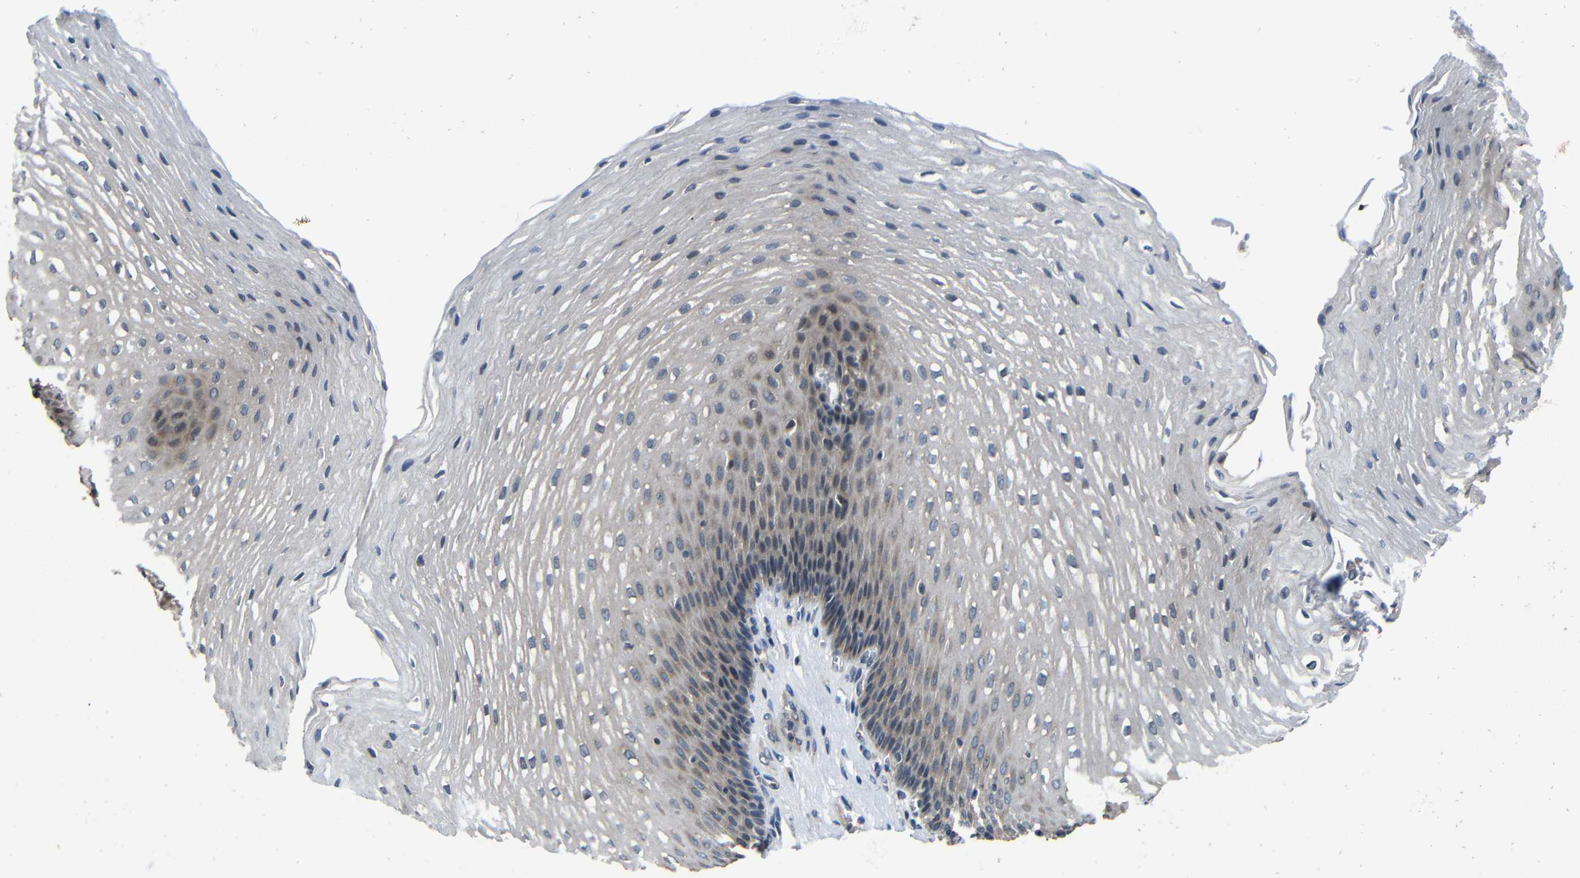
{"staining": {"intensity": "weak", "quantity": "25%-75%", "location": "cytoplasmic/membranous"}, "tissue": "esophagus", "cell_type": "Squamous epithelial cells", "image_type": "normal", "snomed": [{"axis": "morphology", "description": "Normal tissue, NOS"}, {"axis": "topography", "description": "Esophagus"}], "caption": "Brown immunohistochemical staining in unremarkable esophagus exhibits weak cytoplasmic/membranous expression in about 25%-75% of squamous epithelial cells.", "gene": "C6orf89", "patient": {"sex": "male", "age": 48}}